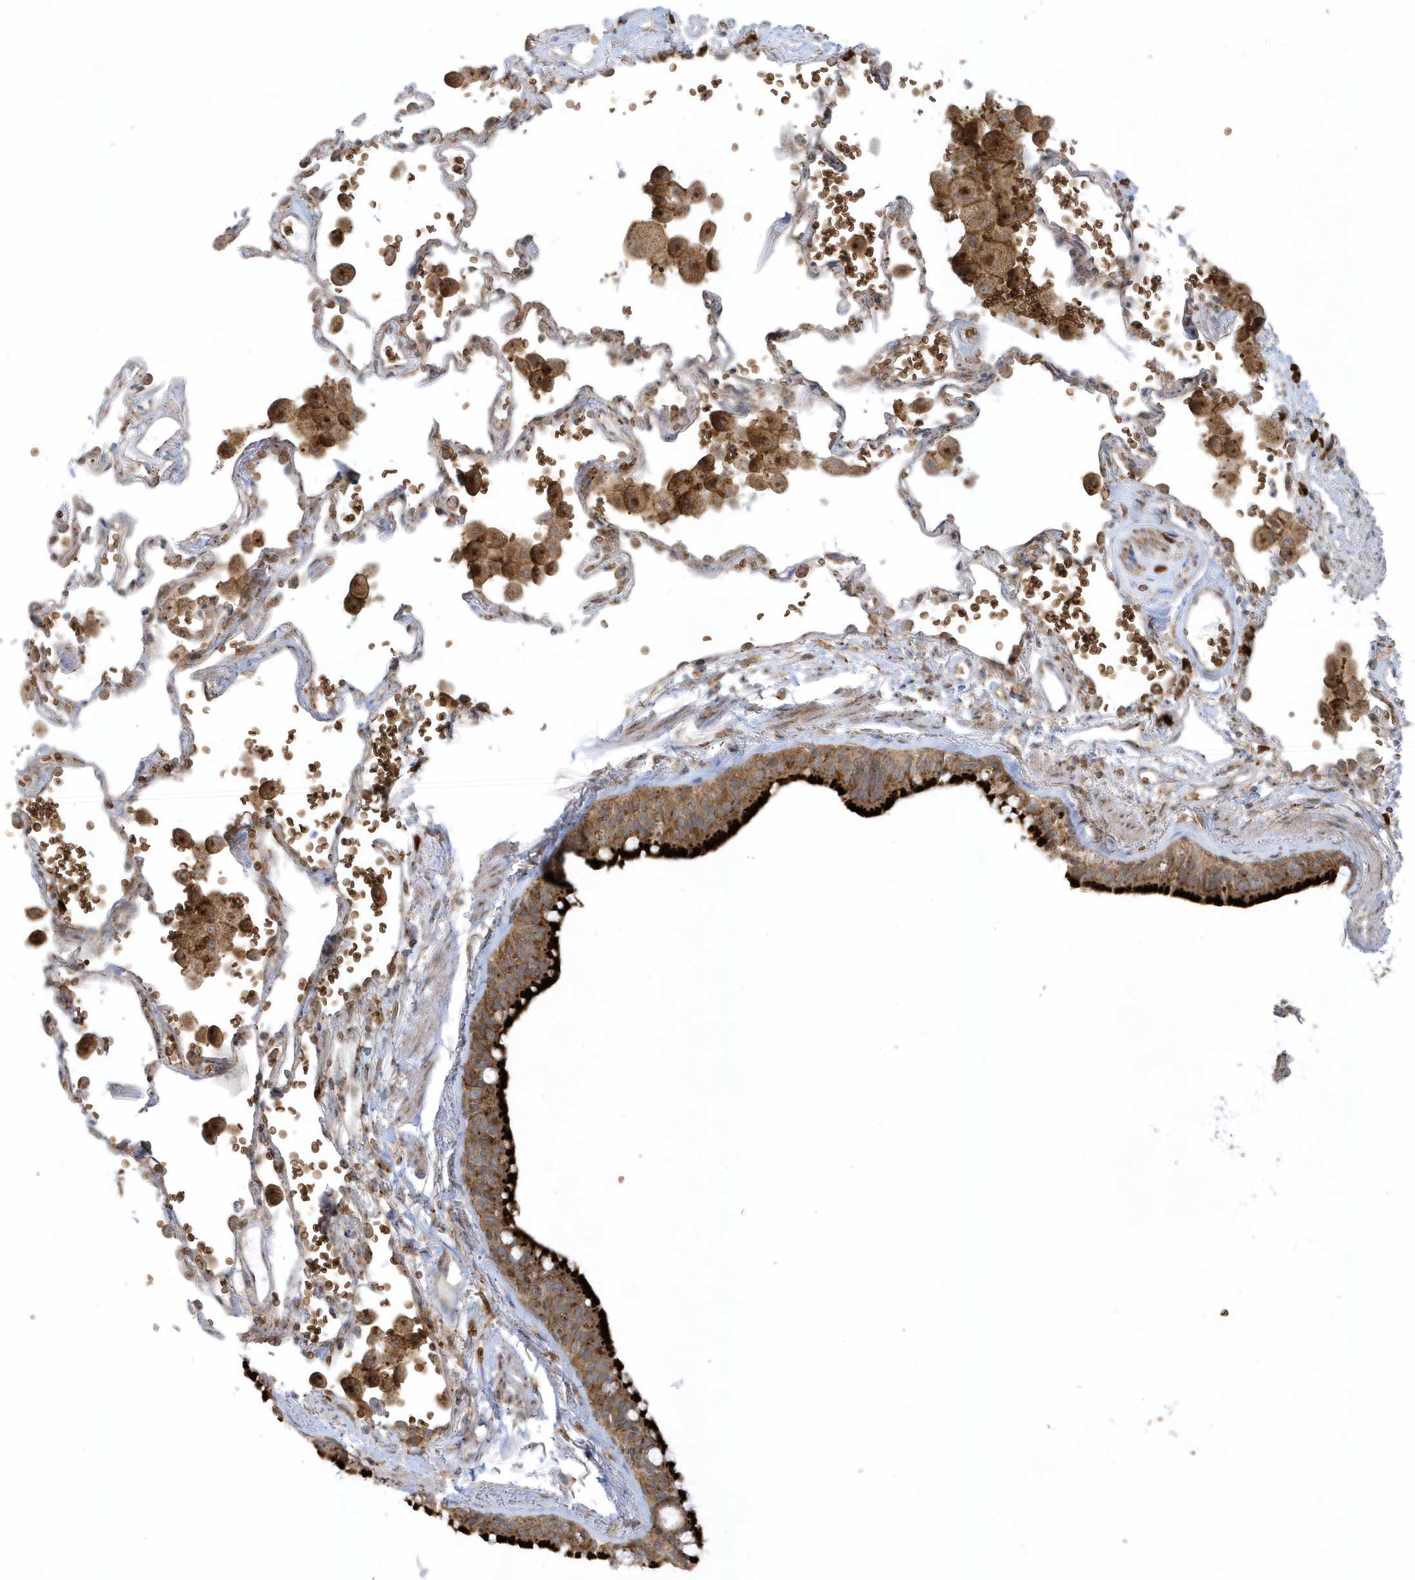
{"staining": {"intensity": "strong", "quantity": ">75%", "location": "cytoplasmic/membranous"}, "tissue": "bronchus", "cell_type": "Respiratory epithelial cells", "image_type": "normal", "snomed": [{"axis": "morphology", "description": "Normal tissue, NOS"}, {"axis": "morphology", "description": "Adenocarcinoma, NOS"}, {"axis": "topography", "description": "Bronchus"}, {"axis": "topography", "description": "Lung"}], "caption": "IHC photomicrograph of normal bronchus: bronchus stained using immunohistochemistry (IHC) demonstrates high levels of strong protein expression localized specifically in the cytoplasmic/membranous of respiratory epithelial cells, appearing as a cytoplasmic/membranous brown color.", "gene": "RPP40", "patient": {"sex": "male", "age": 54}}